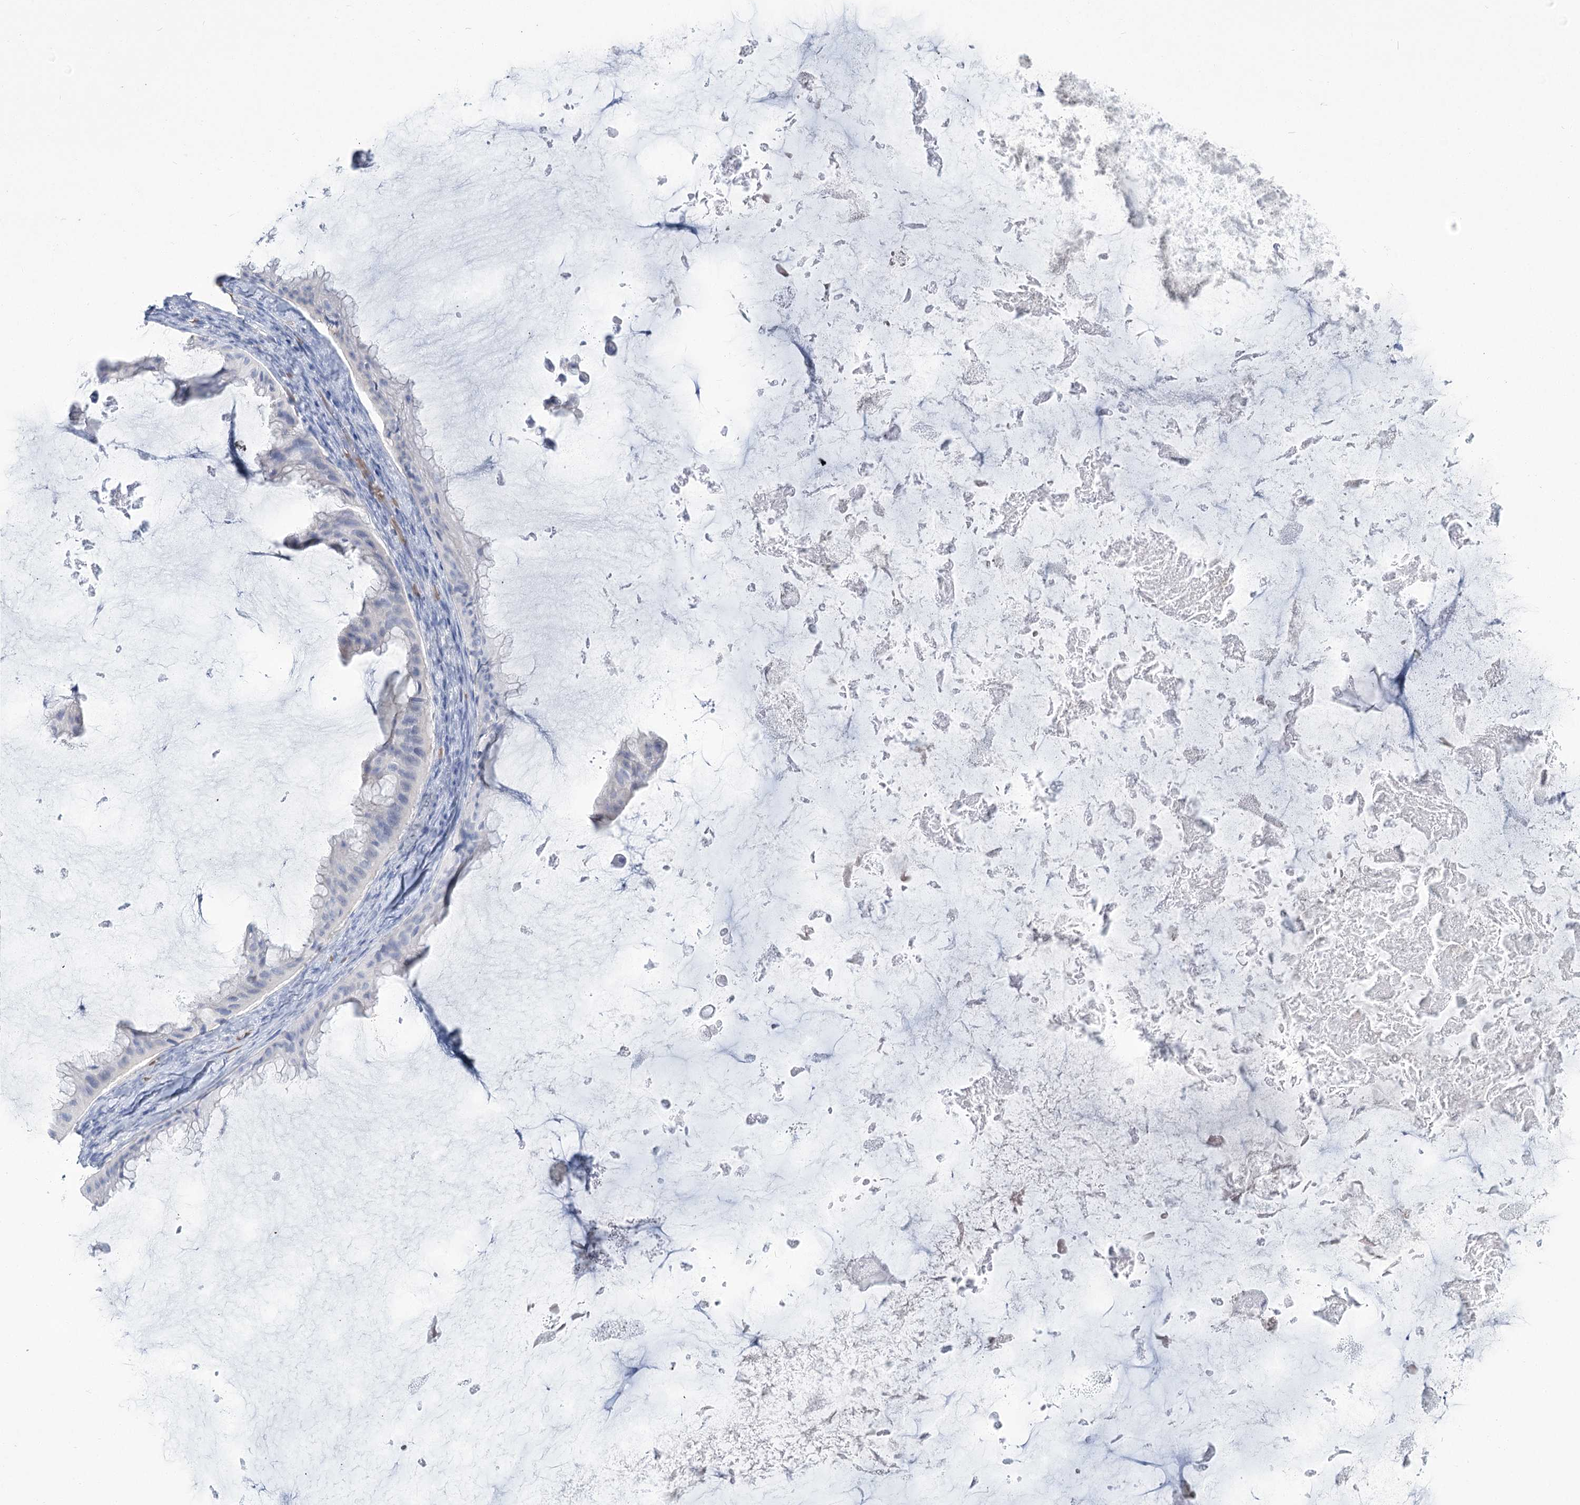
{"staining": {"intensity": "negative", "quantity": "none", "location": "none"}, "tissue": "ovarian cancer", "cell_type": "Tumor cells", "image_type": "cancer", "snomed": [{"axis": "morphology", "description": "Cystadenocarcinoma, mucinous, NOS"}, {"axis": "topography", "description": "Ovary"}], "caption": "Immunohistochemistry of ovarian mucinous cystadenocarcinoma exhibits no positivity in tumor cells. The staining is performed using DAB brown chromogen with nuclei counter-stained in using hematoxylin.", "gene": "HBA1", "patient": {"sex": "female", "age": 61}}